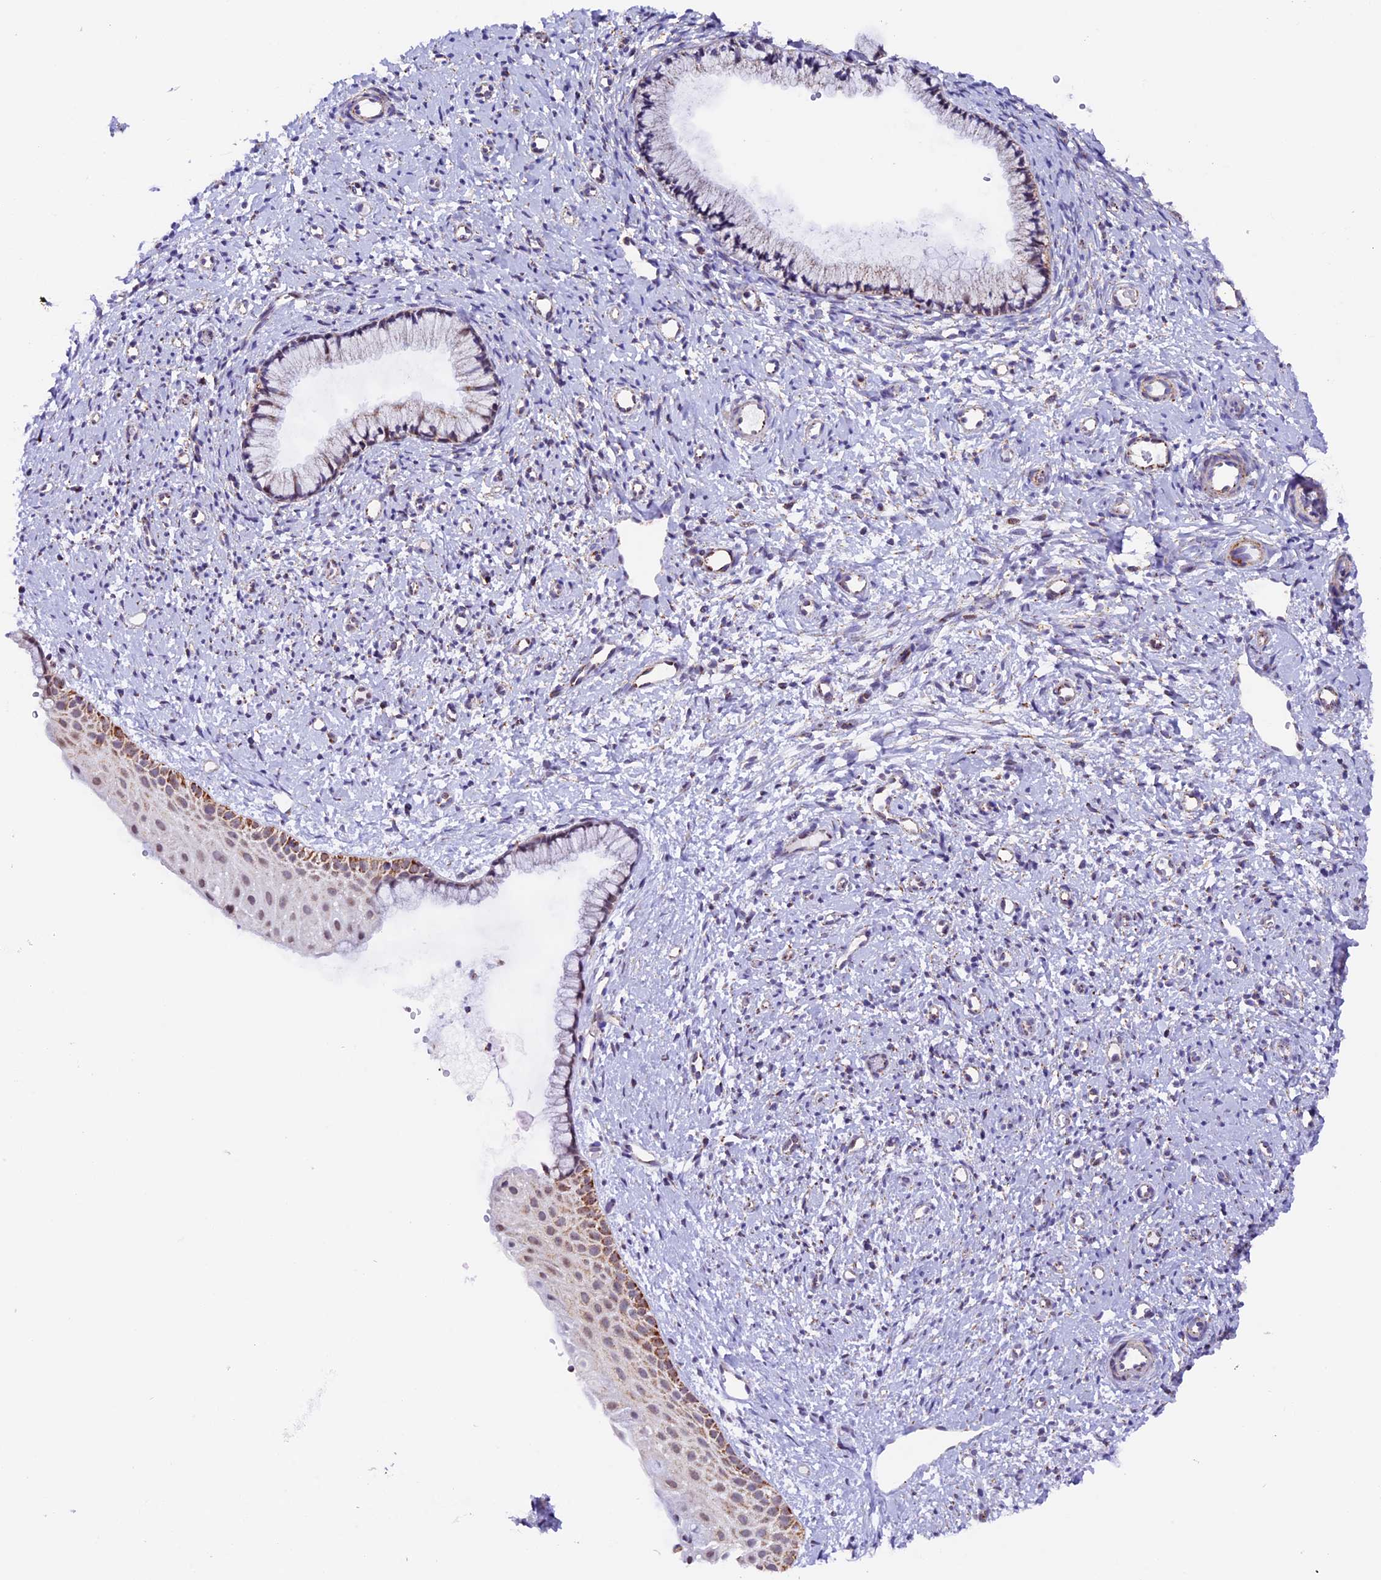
{"staining": {"intensity": "weak", "quantity": "<25%", "location": "cytoplasmic/membranous"}, "tissue": "cervix", "cell_type": "Glandular cells", "image_type": "normal", "snomed": [{"axis": "morphology", "description": "Normal tissue, NOS"}, {"axis": "topography", "description": "Cervix"}], "caption": "This image is of normal cervix stained with immunohistochemistry to label a protein in brown with the nuclei are counter-stained blue. There is no staining in glandular cells.", "gene": "TFAM", "patient": {"sex": "female", "age": 57}}